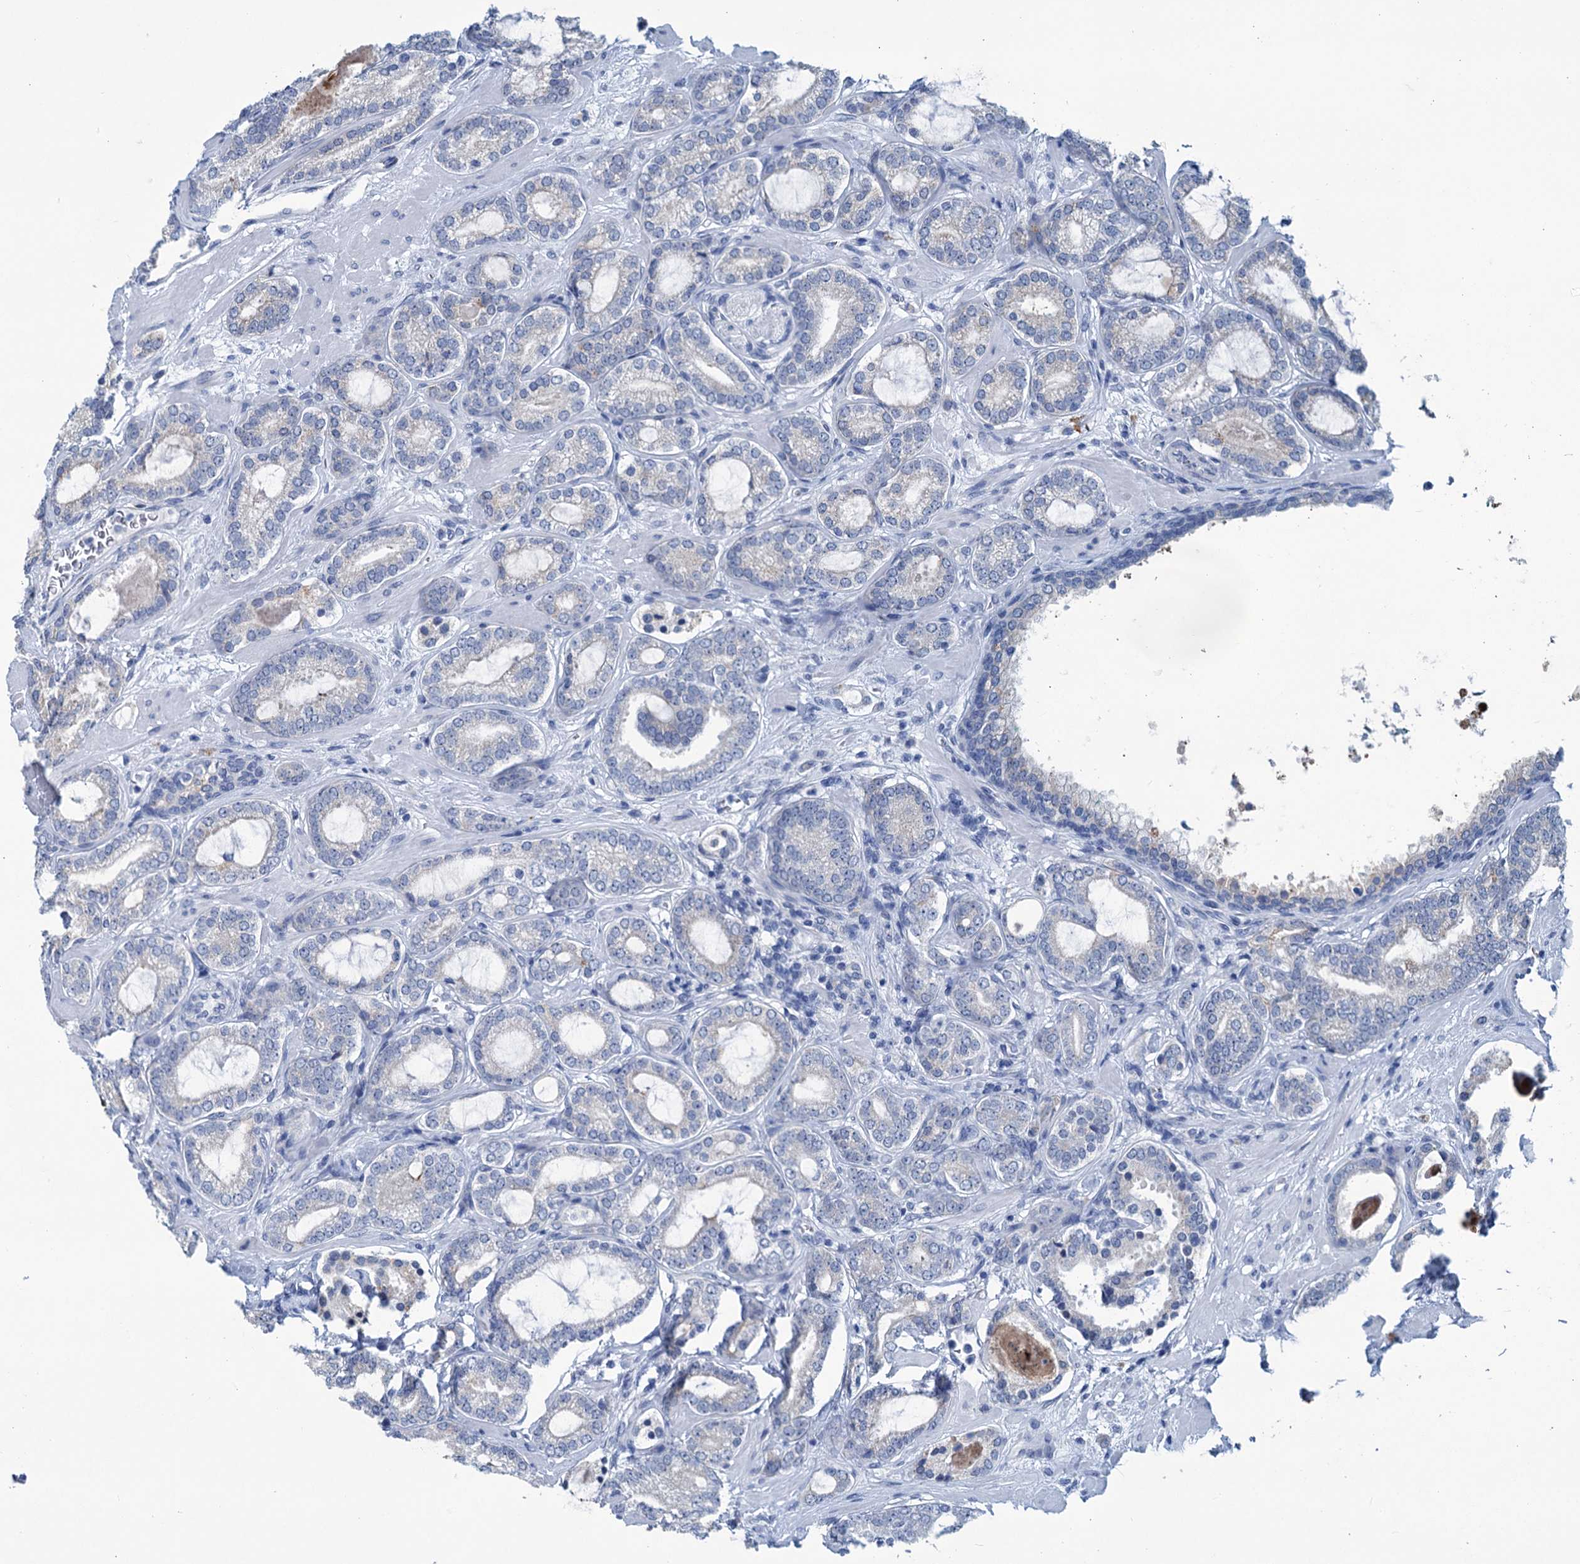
{"staining": {"intensity": "negative", "quantity": "none", "location": "none"}, "tissue": "prostate cancer", "cell_type": "Tumor cells", "image_type": "cancer", "snomed": [{"axis": "morphology", "description": "Adenocarcinoma, High grade"}, {"axis": "topography", "description": "Prostate"}], "caption": "Immunohistochemistry (IHC) of human prostate cancer displays no staining in tumor cells. (Immunohistochemistry (IHC), brightfield microscopy, high magnification).", "gene": "NEU3", "patient": {"sex": "male", "age": 60}}